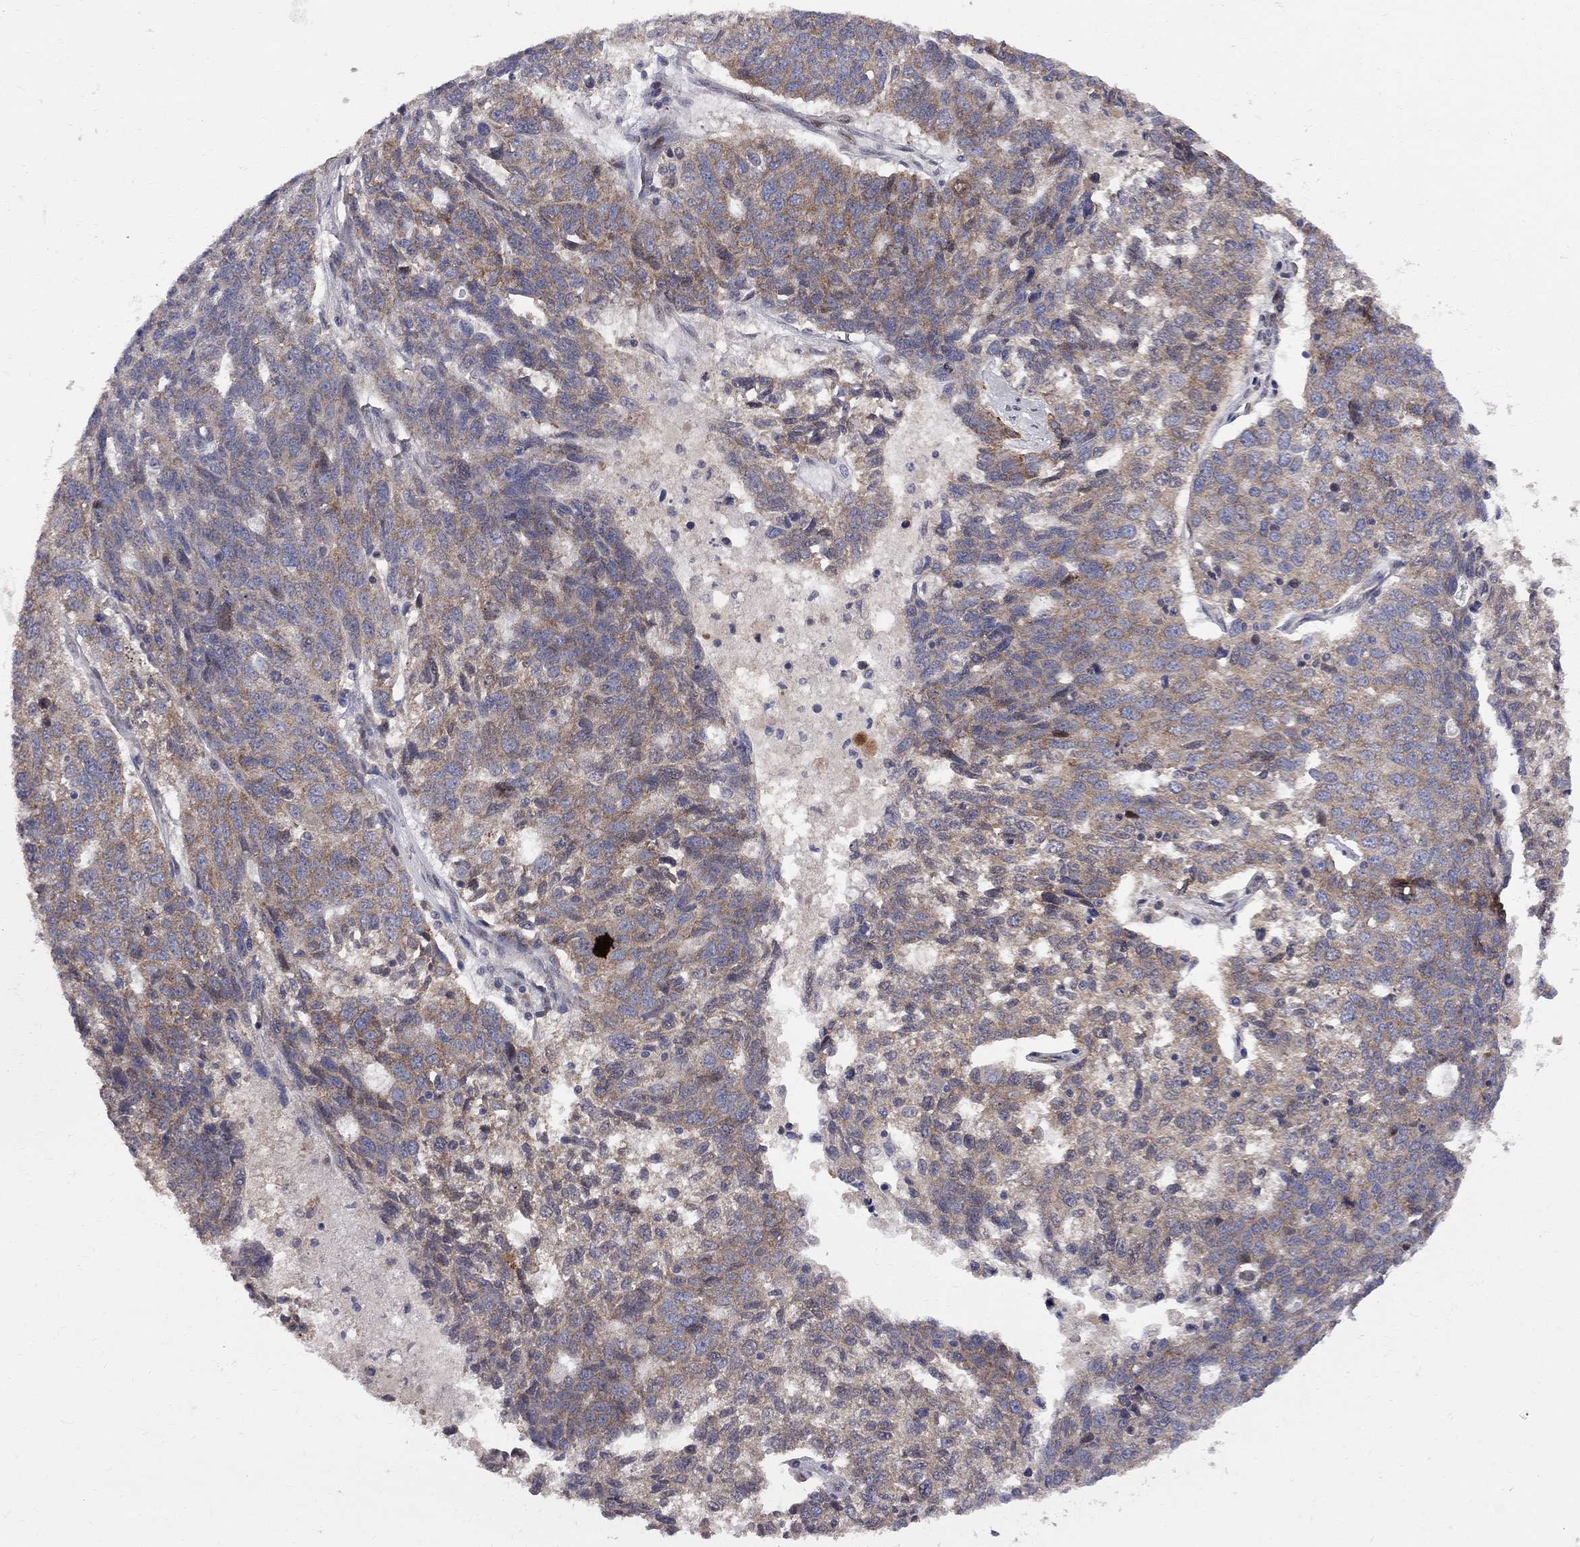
{"staining": {"intensity": "moderate", "quantity": "25%-75%", "location": "cytoplasmic/membranous"}, "tissue": "ovarian cancer", "cell_type": "Tumor cells", "image_type": "cancer", "snomed": [{"axis": "morphology", "description": "Cystadenocarcinoma, serous, NOS"}, {"axis": "topography", "description": "Ovary"}], "caption": "Immunohistochemical staining of human ovarian cancer (serous cystadenocarcinoma) reveals medium levels of moderate cytoplasmic/membranous staining in about 25%-75% of tumor cells. The staining was performed using DAB to visualize the protein expression in brown, while the nuclei were stained in blue with hematoxylin (Magnification: 20x).", "gene": "CNOT11", "patient": {"sex": "female", "age": 71}}